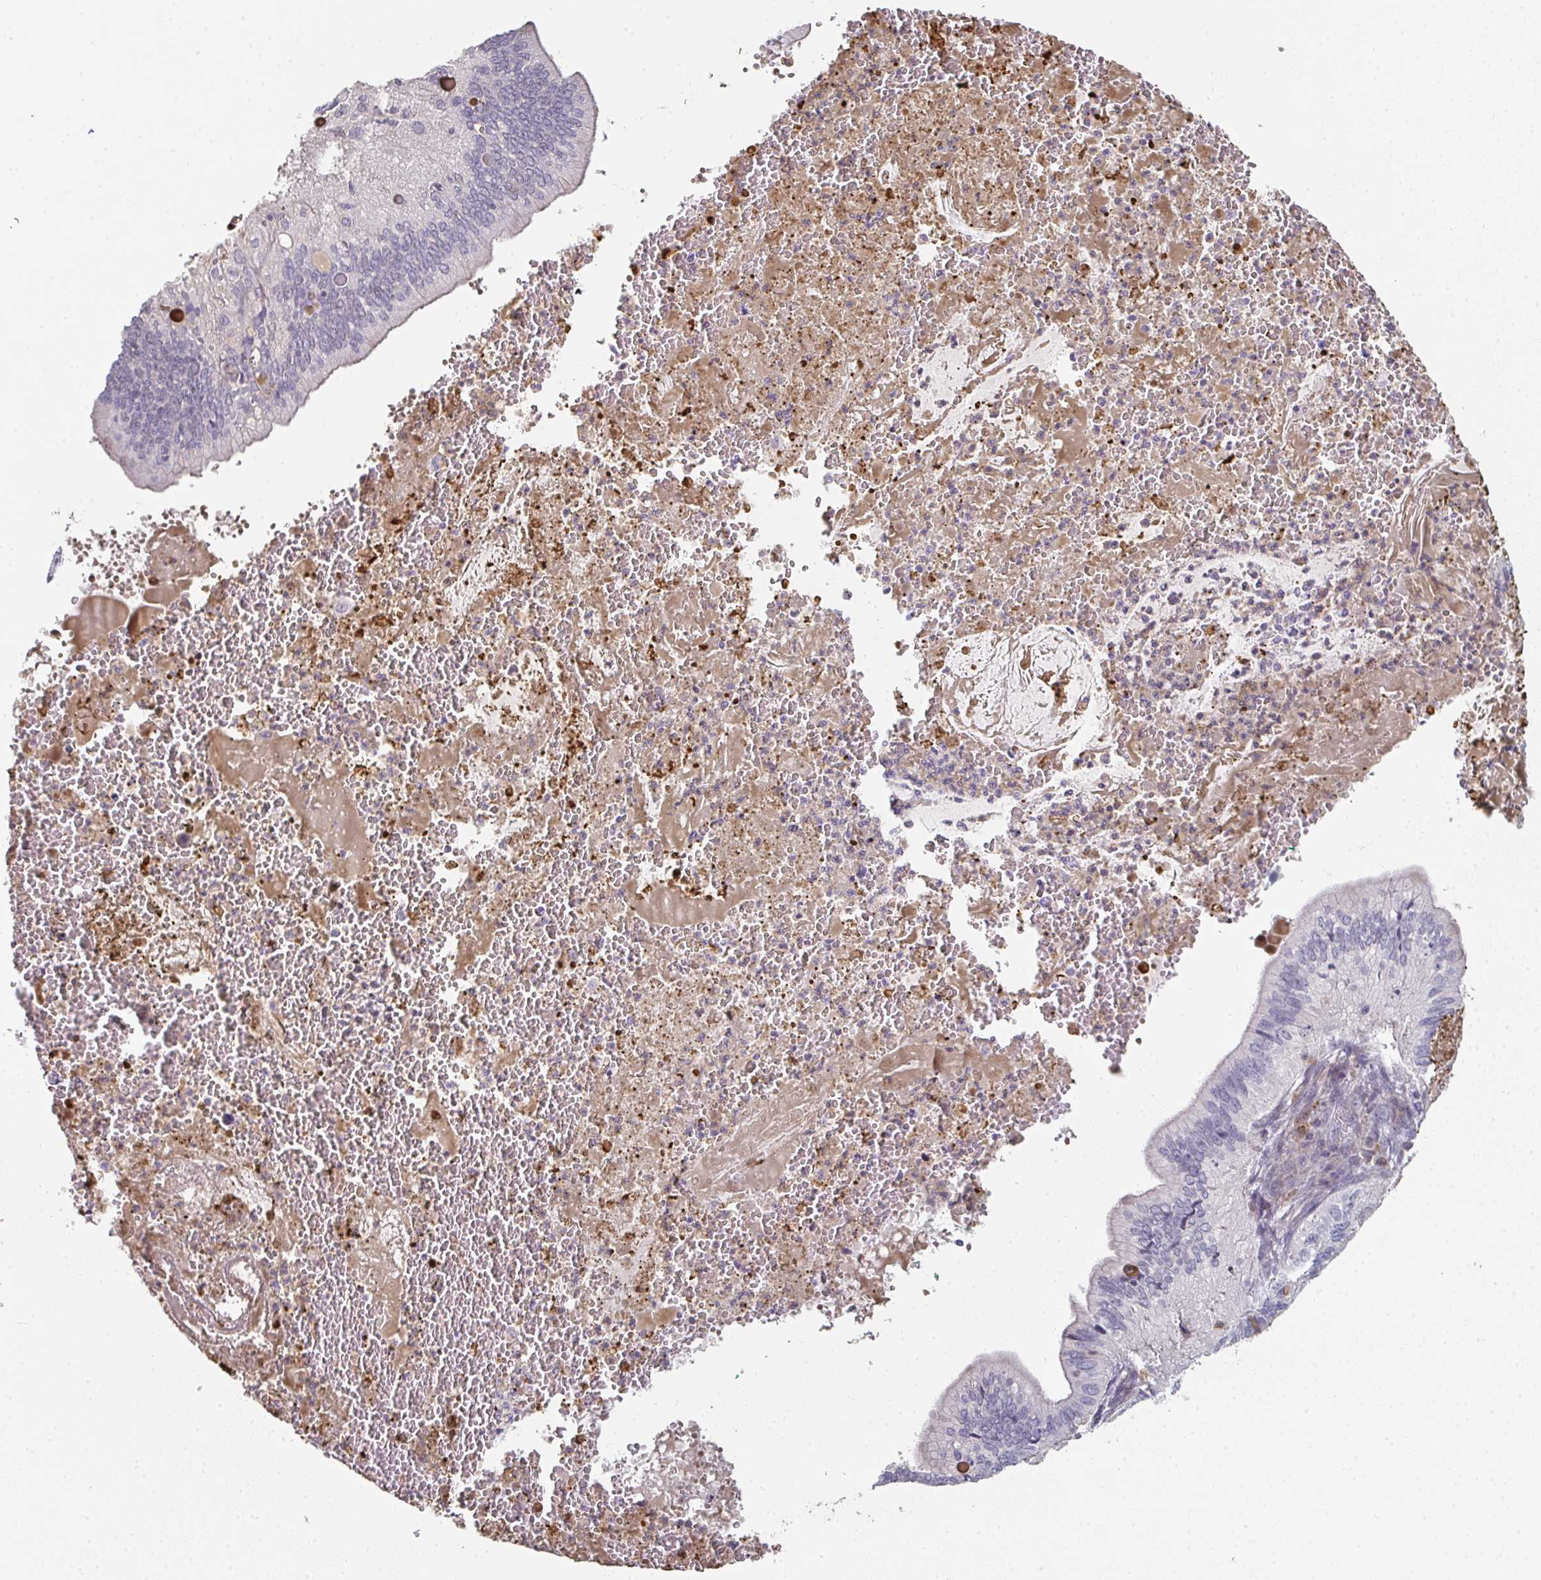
{"staining": {"intensity": "weak", "quantity": "<25%", "location": "nuclear"}, "tissue": "cervical cancer", "cell_type": "Tumor cells", "image_type": "cancer", "snomed": [{"axis": "morphology", "description": "Adenocarcinoma, NOS"}, {"axis": "topography", "description": "Cervix"}], "caption": "IHC micrograph of neoplastic tissue: human adenocarcinoma (cervical) stained with DAB reveals no significant protein positivity in tumor cells.", "gene": "A1CF", "patient": {"sex": "female", "age": 42}}